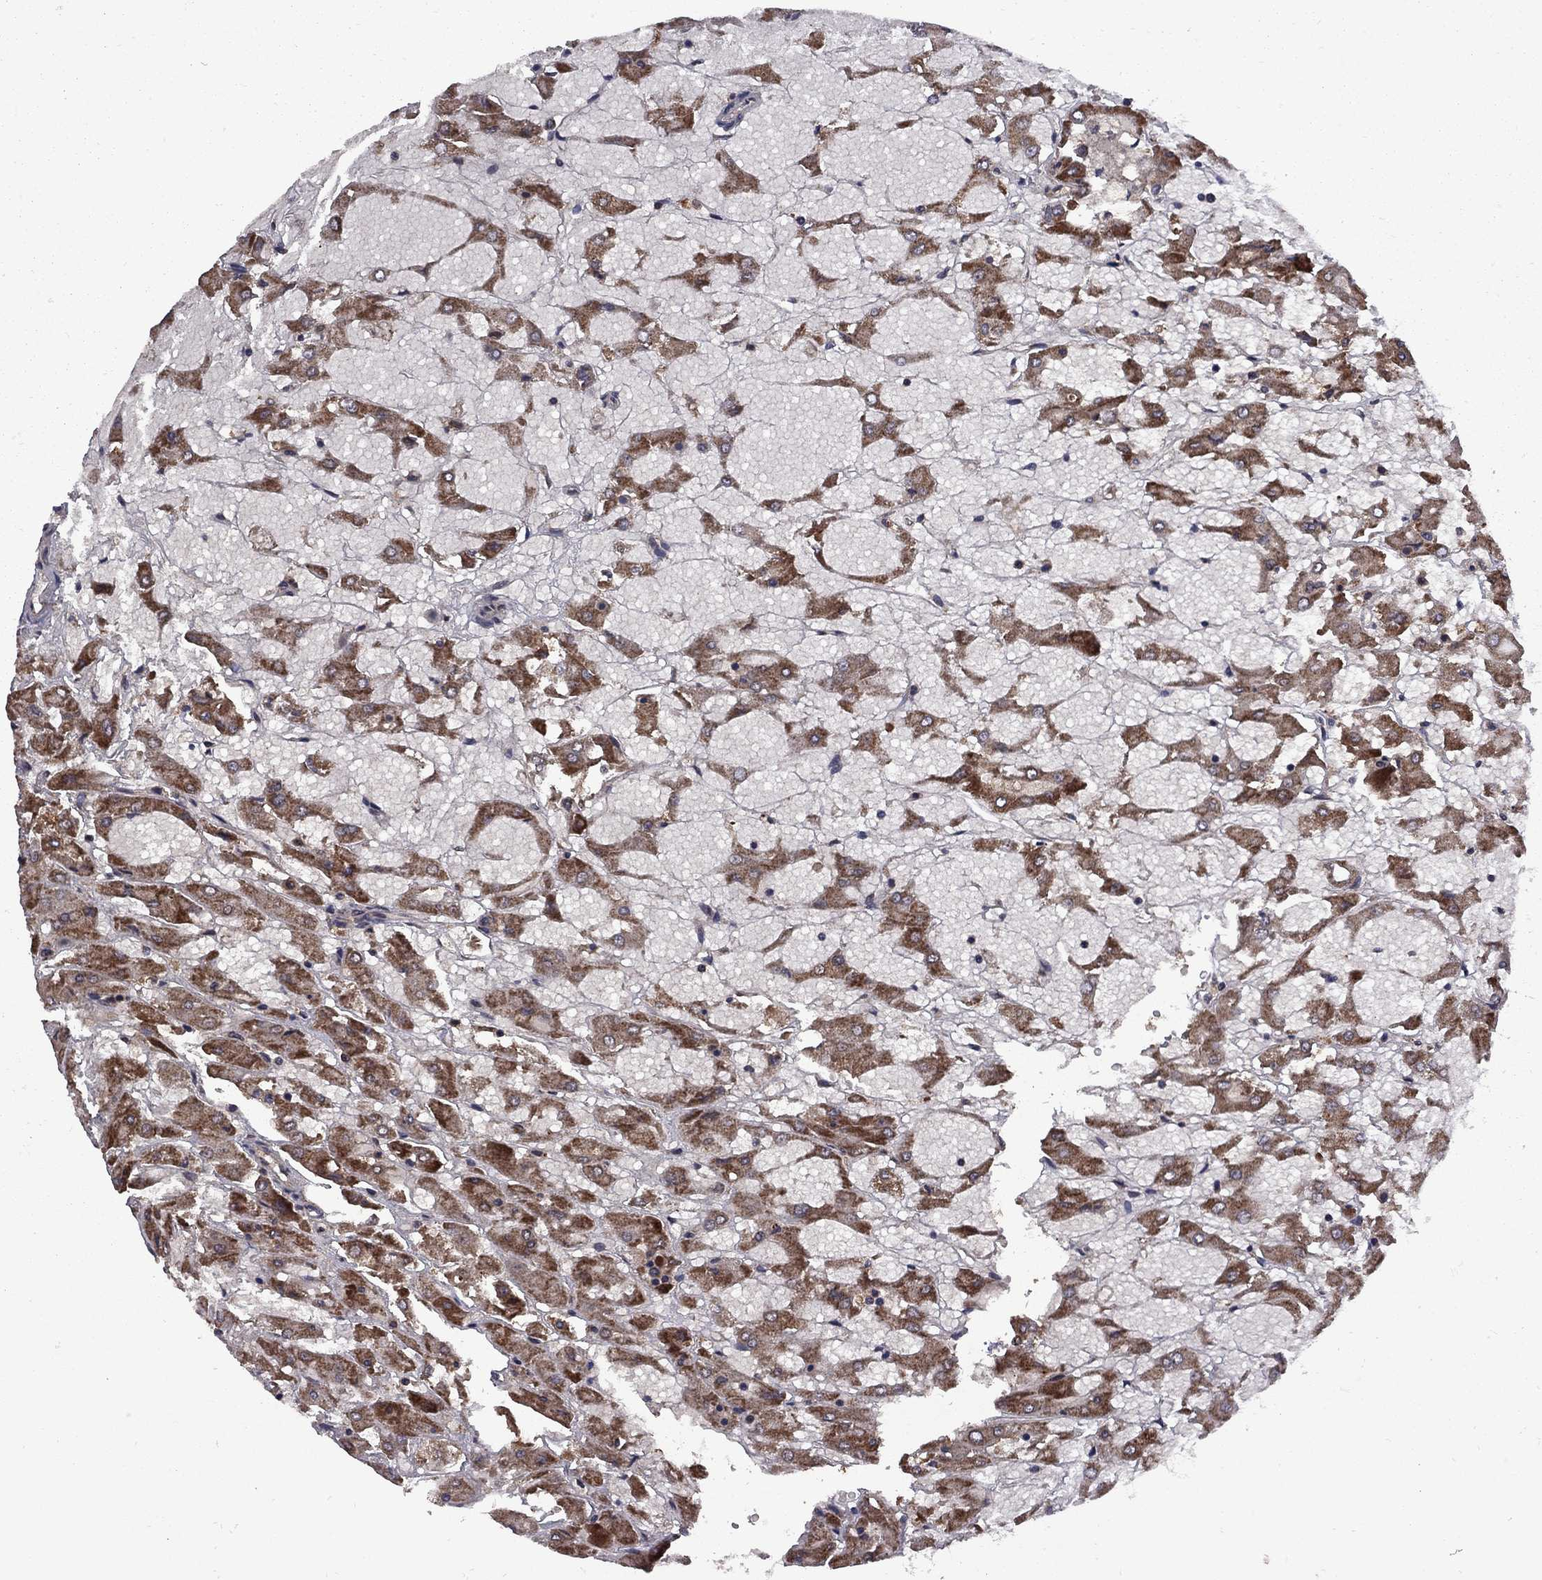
{"staining": {"intensity": "strong", "quantity": ">75%", "location": "cytoplasmic/membranous"}, "tissue": "renal cancer", "cell_type": "Tumor cells", "image_type": "cancer", "snomed": [{"axis": "morphology", "description": "Adenocarcinoma, NOS"}, {"axis": "topography", "description": "Kidney"}], "caption": "A high-resolution histopathology image shows immunohistochemistry staining of renal cancer, which exhibits strong cytoplasmic/membranous positivity in approximately >75% of tumor cells.", "gene": "IPP", "patient": {"sex": "male", "age": 72}}